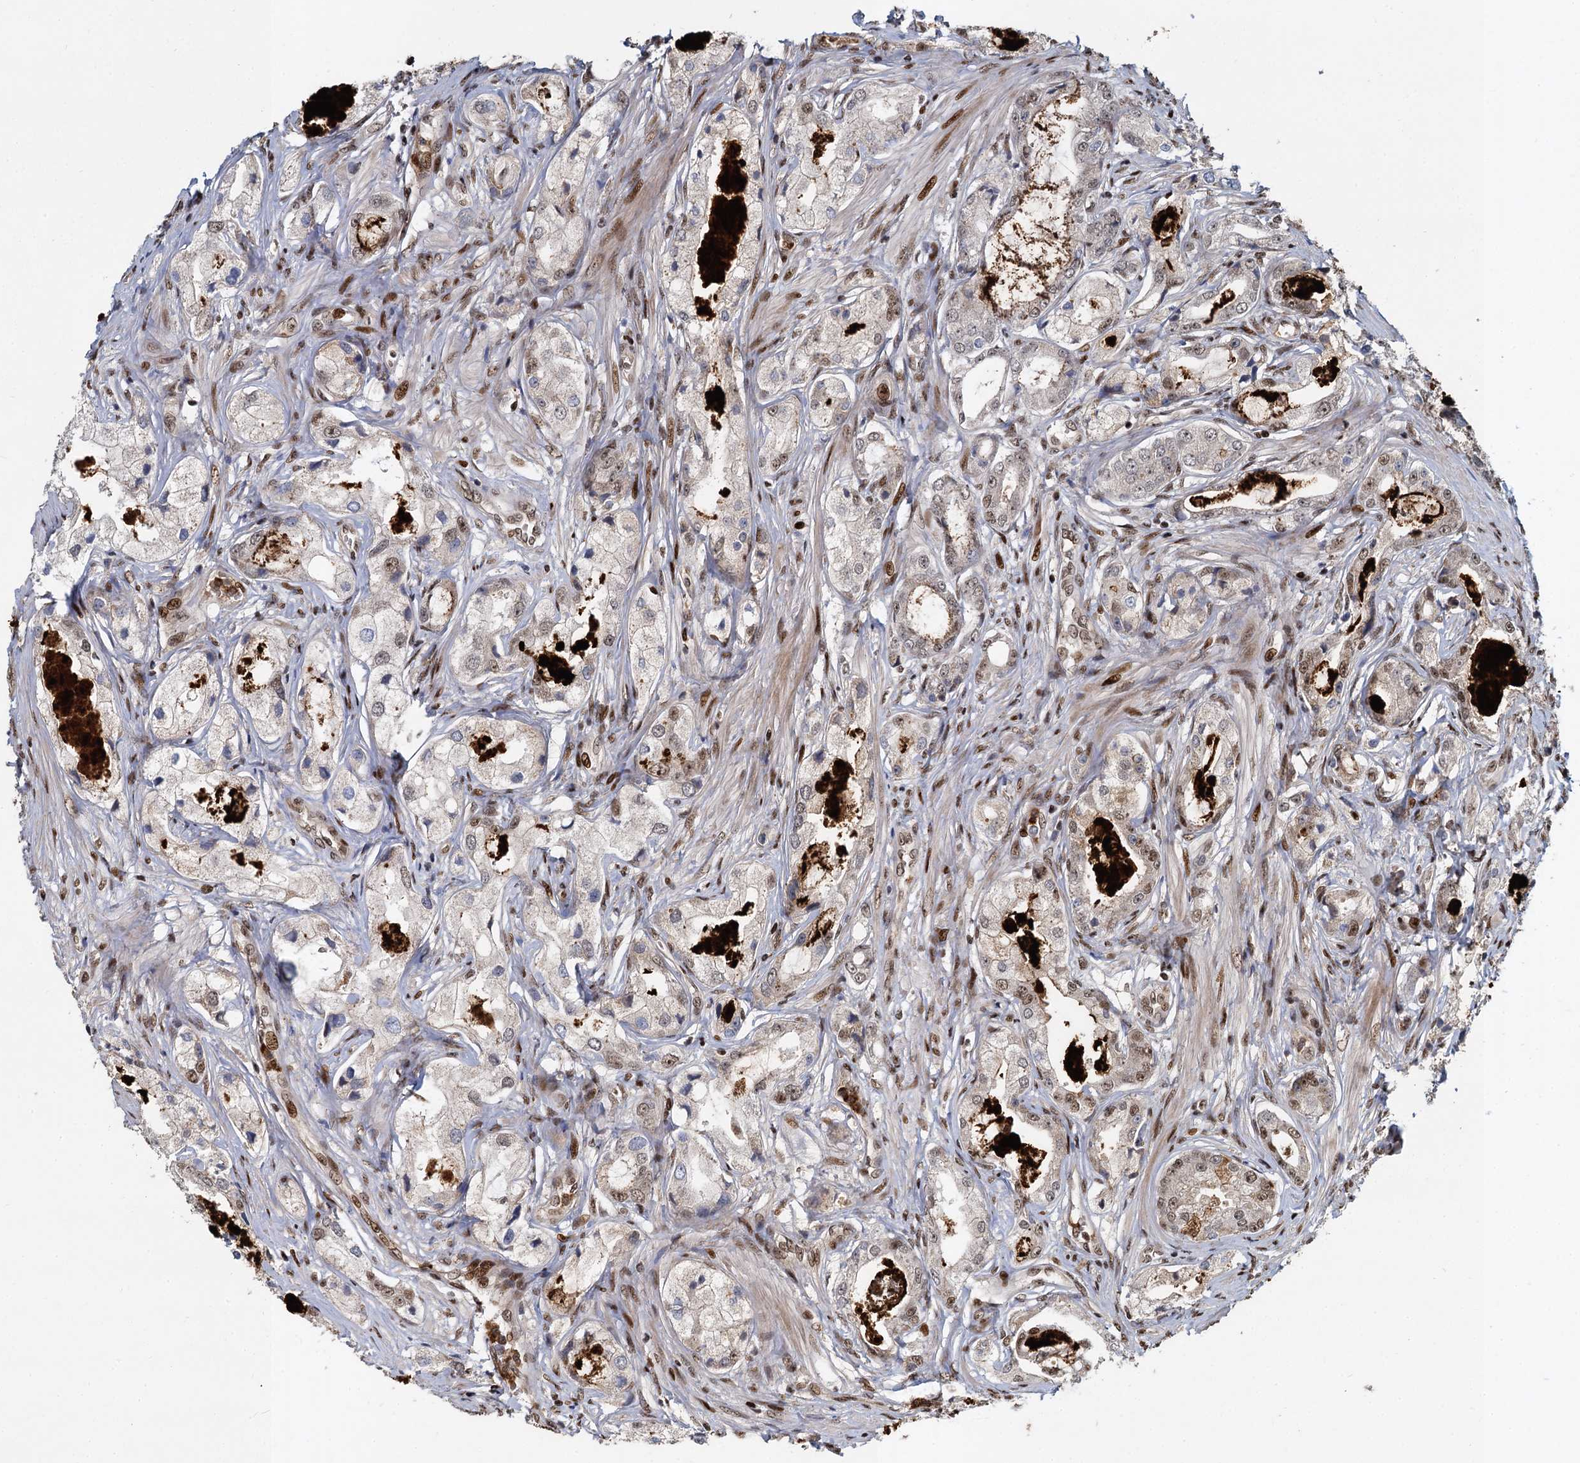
{"staining": {"intensity": "weak", "quantity": "25%-75%", "location": "nuclear"}, "tissue": "prostate cancer", "cell_type": "Tumor cells", "image_type": "cancer", "snomed": [{"axis": "morphology", "description": "Adenocarcinoma, Low grade"}, {"axis": "topography", "description": "Prostate"}], "caption": "Weak nuclear expression for a protein is seen in approximately 25%-75% of tumor cells of adenocarcinoma (low-grade) (prostate) using IHC.", "gene": "ANKRD49", "patient": {"sex": "male", "age": 68}}